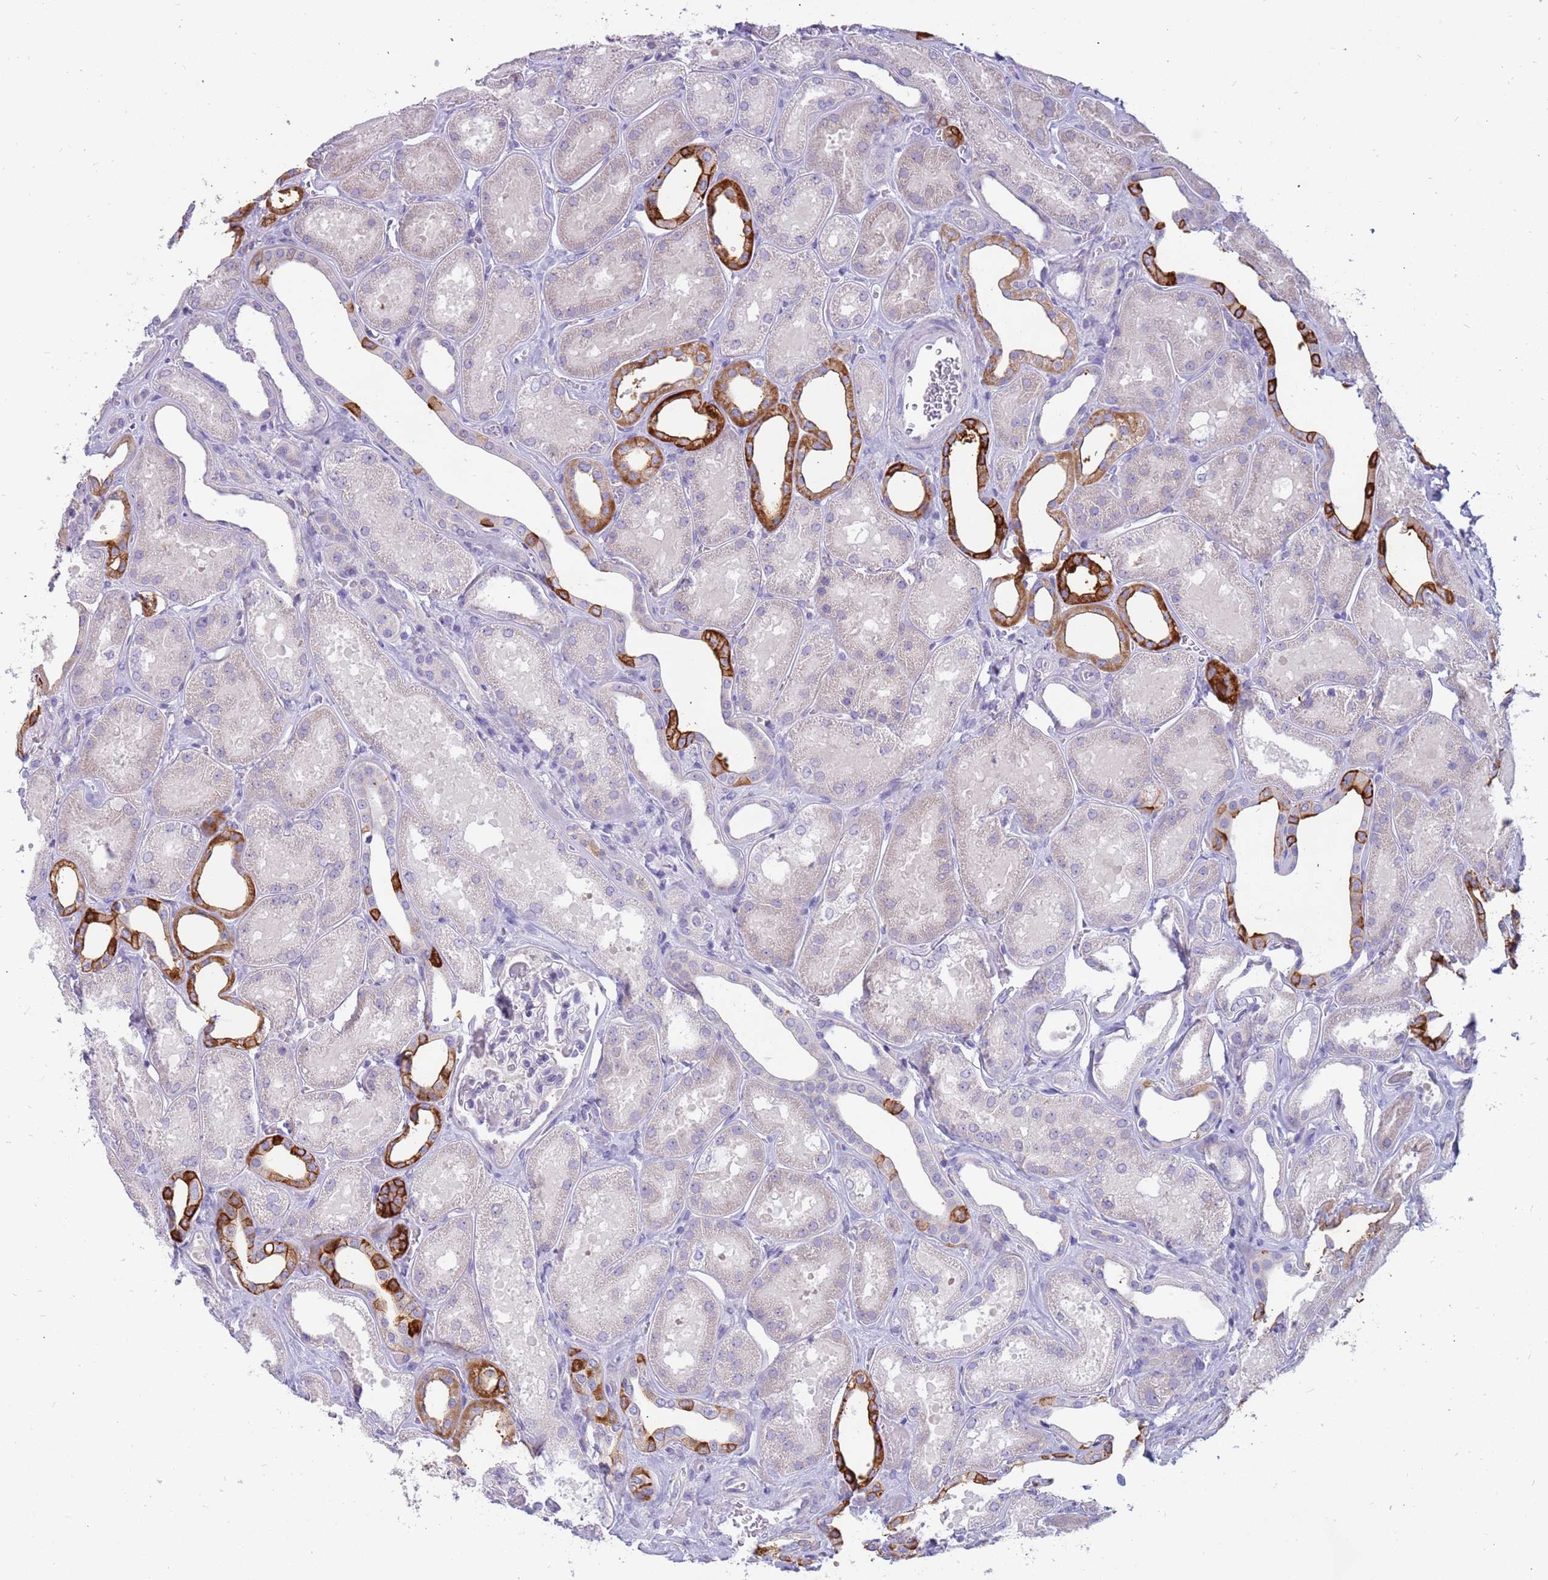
{"staining": {"intensity": "negative", "quantity": "none", "location": "none"}, "tissue": "kidney", "cell_type": "Cells in glomeruli", "image_type": "normal", "snomed": [{"axis": "morphology", "description": "Normal tissue, NOS"}, {"axis": "morphology", "description": "Adenocarcinoma, NOS"}, {"axis": "topography", "description": "Kidney"}], "caption": "A micrograph of human kidney is negative for staining in cells in glomeruli. The staining is performed using DAB (3,3'-diaminobenzidine) brown chromogen with nuclei counter-stained in using hematoxylin.", "gene": "RHCG", "patient": {"sex": "female", "age": 68}}